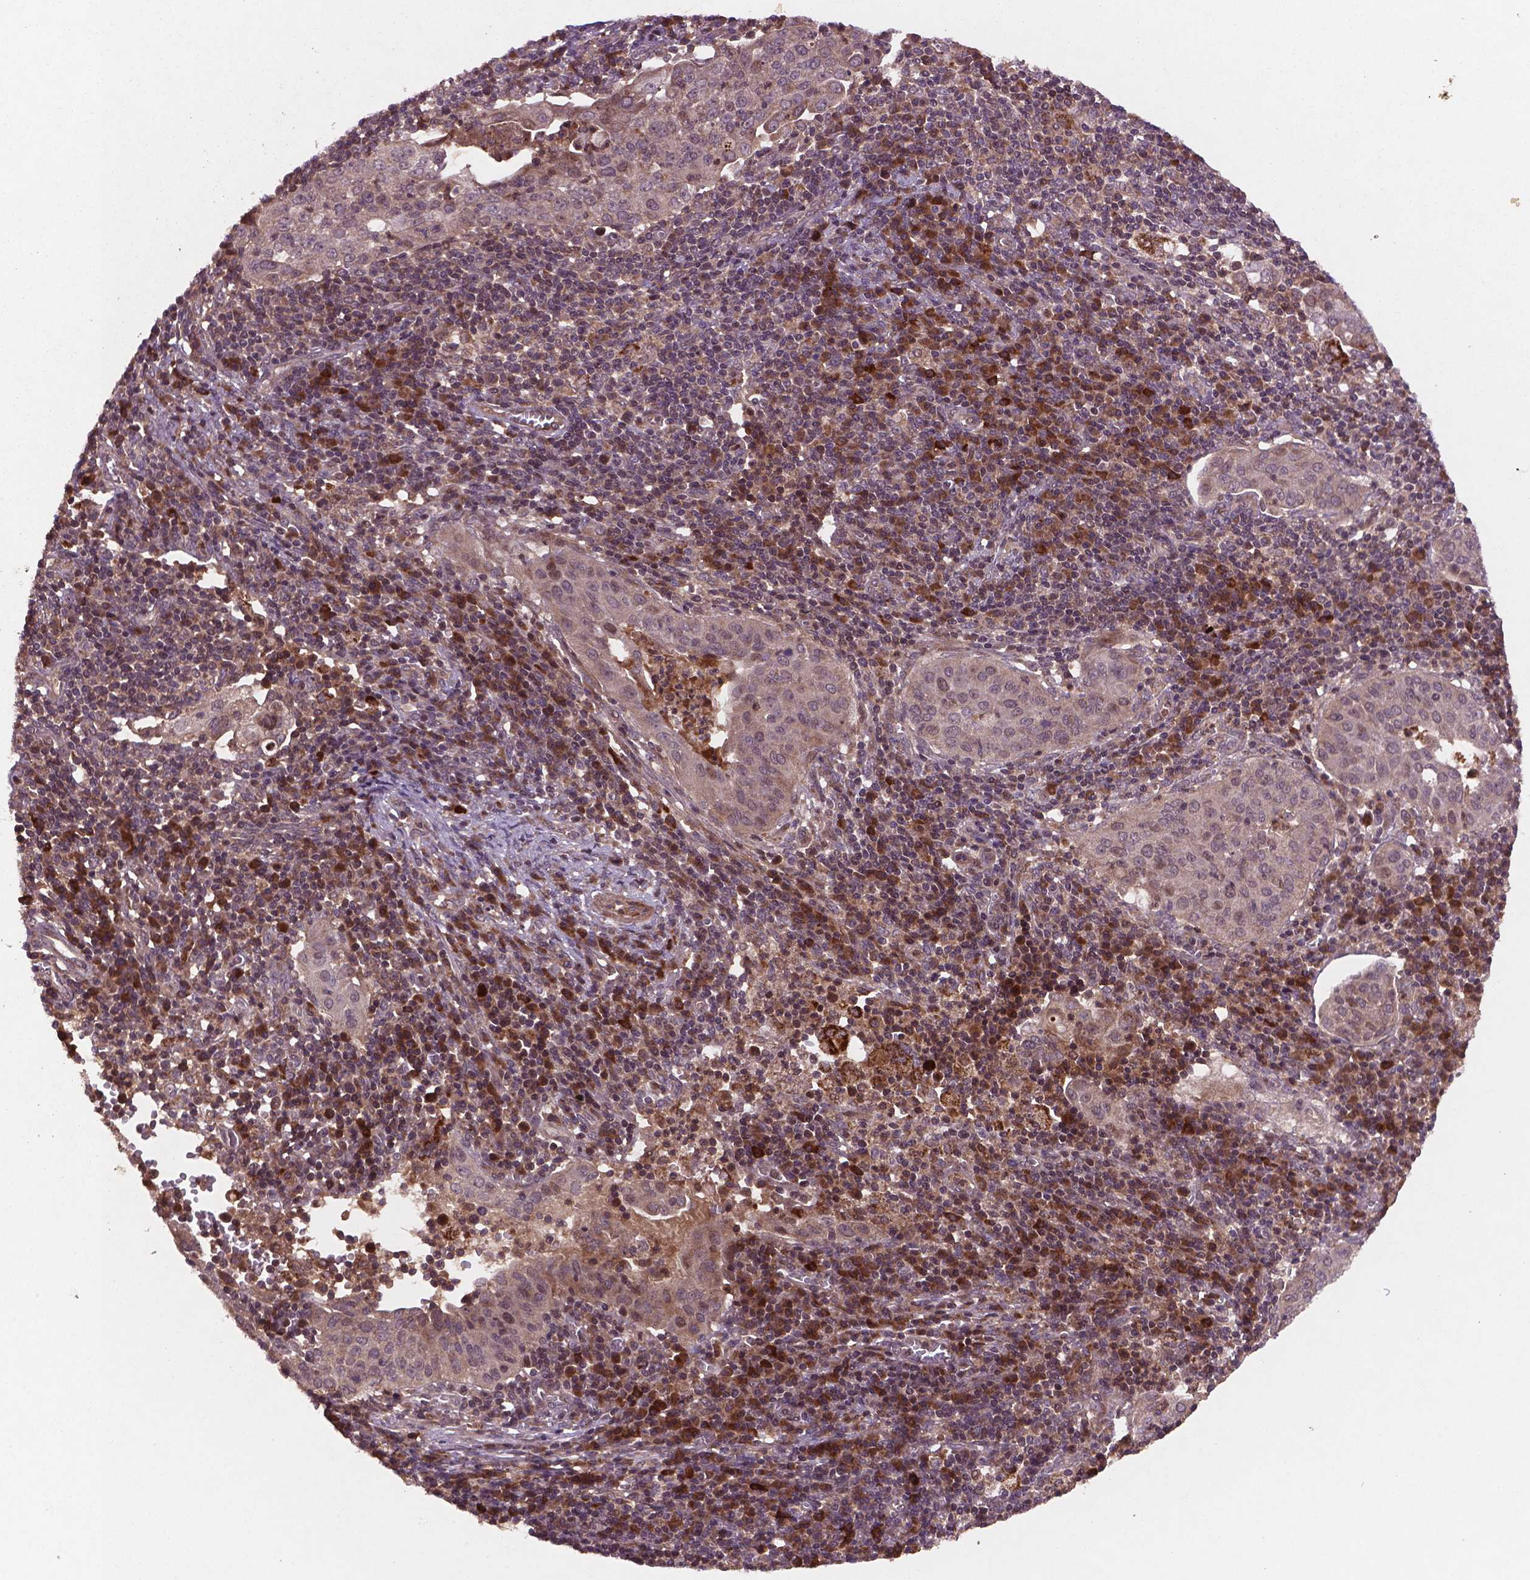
{"staining": {"intensity": "negative", "quantity": "none", "location": "none"}, "tissue": "cervical cancer", "cell_type": "Tumor cells", "image_type": "cancer", "snomed": [{"axis": "morphology", "description": "Squamous cell carcinoma, NOS"}, {"axis": "topography", "description": "Cervix"}], "caption": "DAB immunohistochemical staining of human cervical cancer (squamous cell carcinoma) displays no significant staining in tumor cells.", "gene": "NIPAL2", "patient": {"sex": "female", "age": 39}}